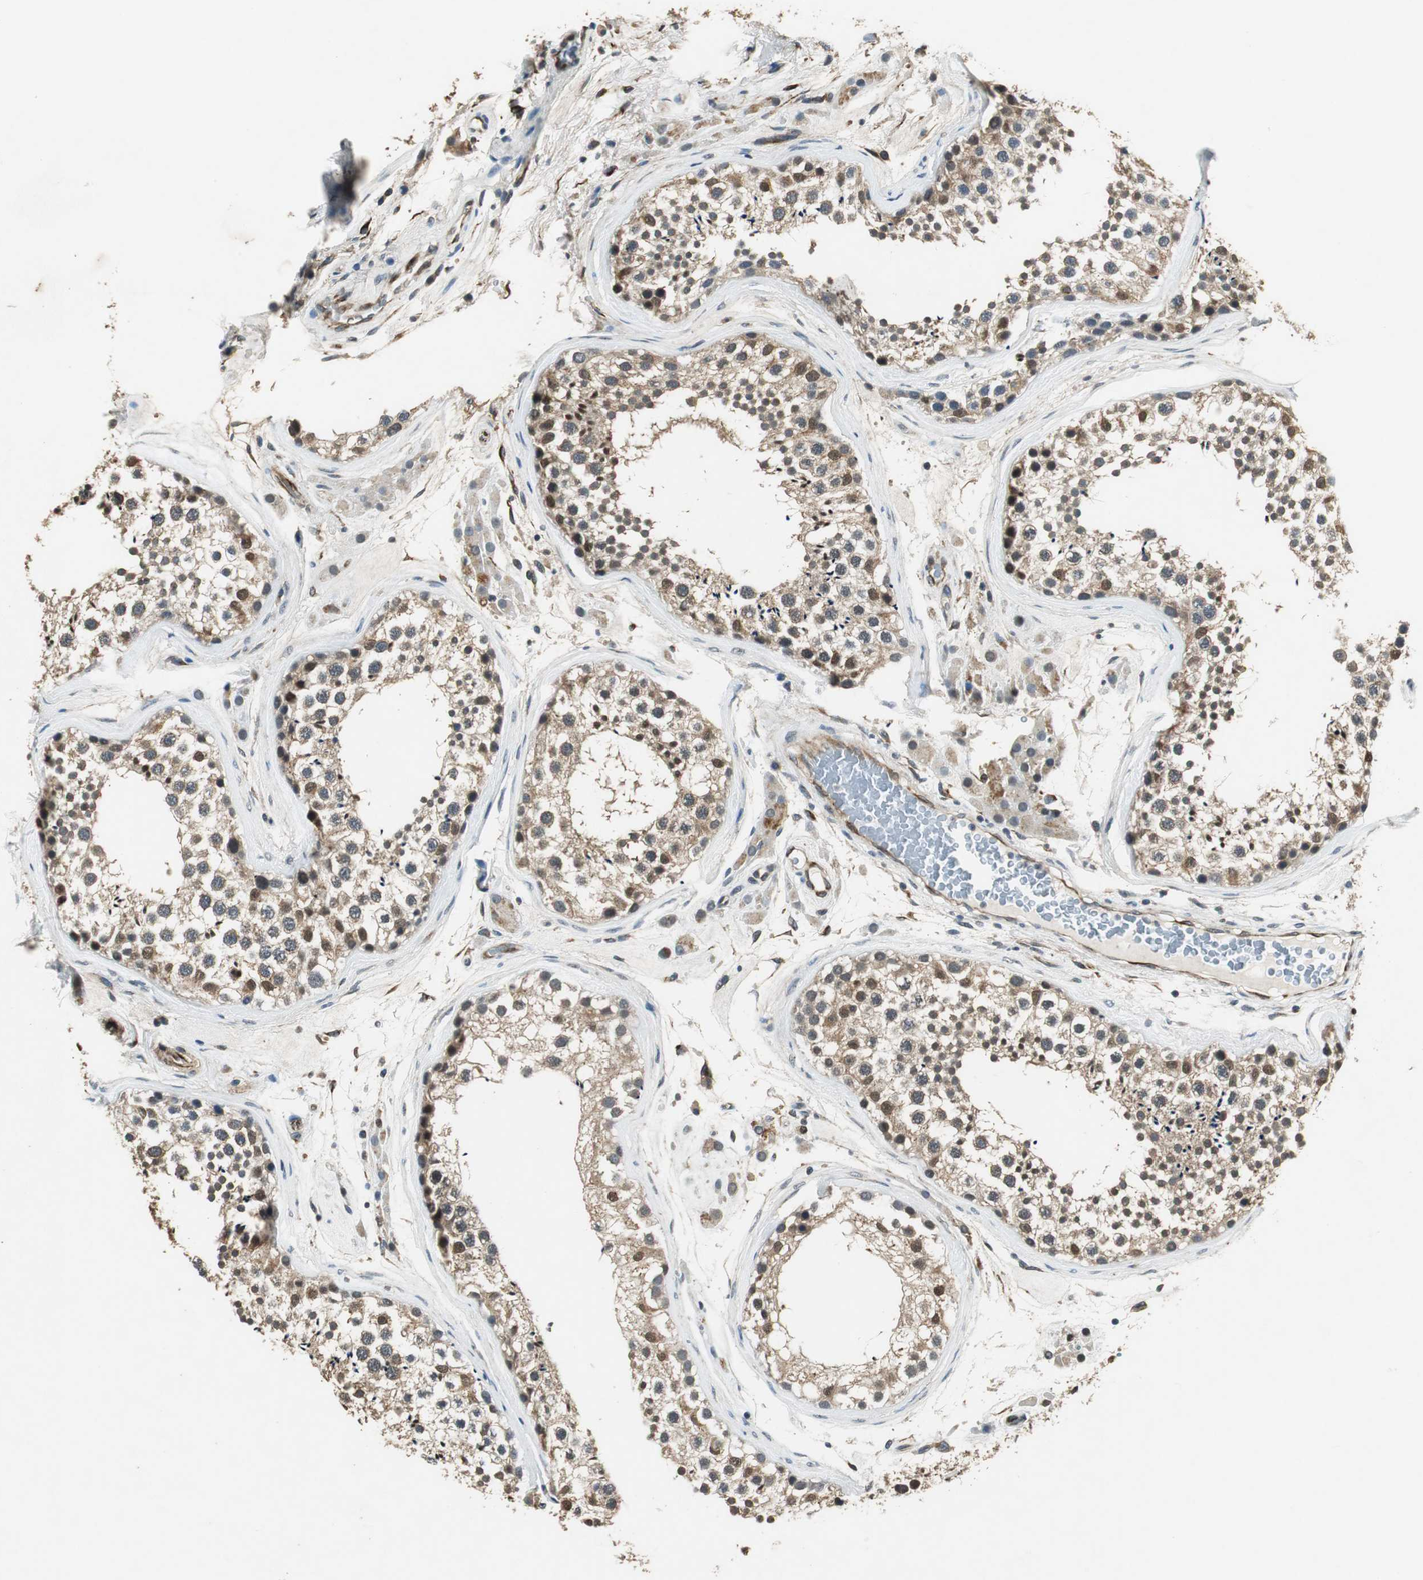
{"staining": {"intensity": "moderate", "quantity": ">75%", "location": "cytoplasmic/membranous,nuclear"}, "tissue": "testis", "cell_type": "Cells in seminiferous ducts", "image_type": "normal", "snomed": [{"axis": "morphology", "description": "Normal tissue, NOS"}, {"axis": "topography", "description": "Testis"}], "caption": "Human testis stained for a protein (brown) exhibits moderate cytoplasmic/membranous,nuclear positive staining in about >75% of cells in seminiferous ducts.", "gene": "PSMB4", "patient": {"sex": "male", "age": 46}}